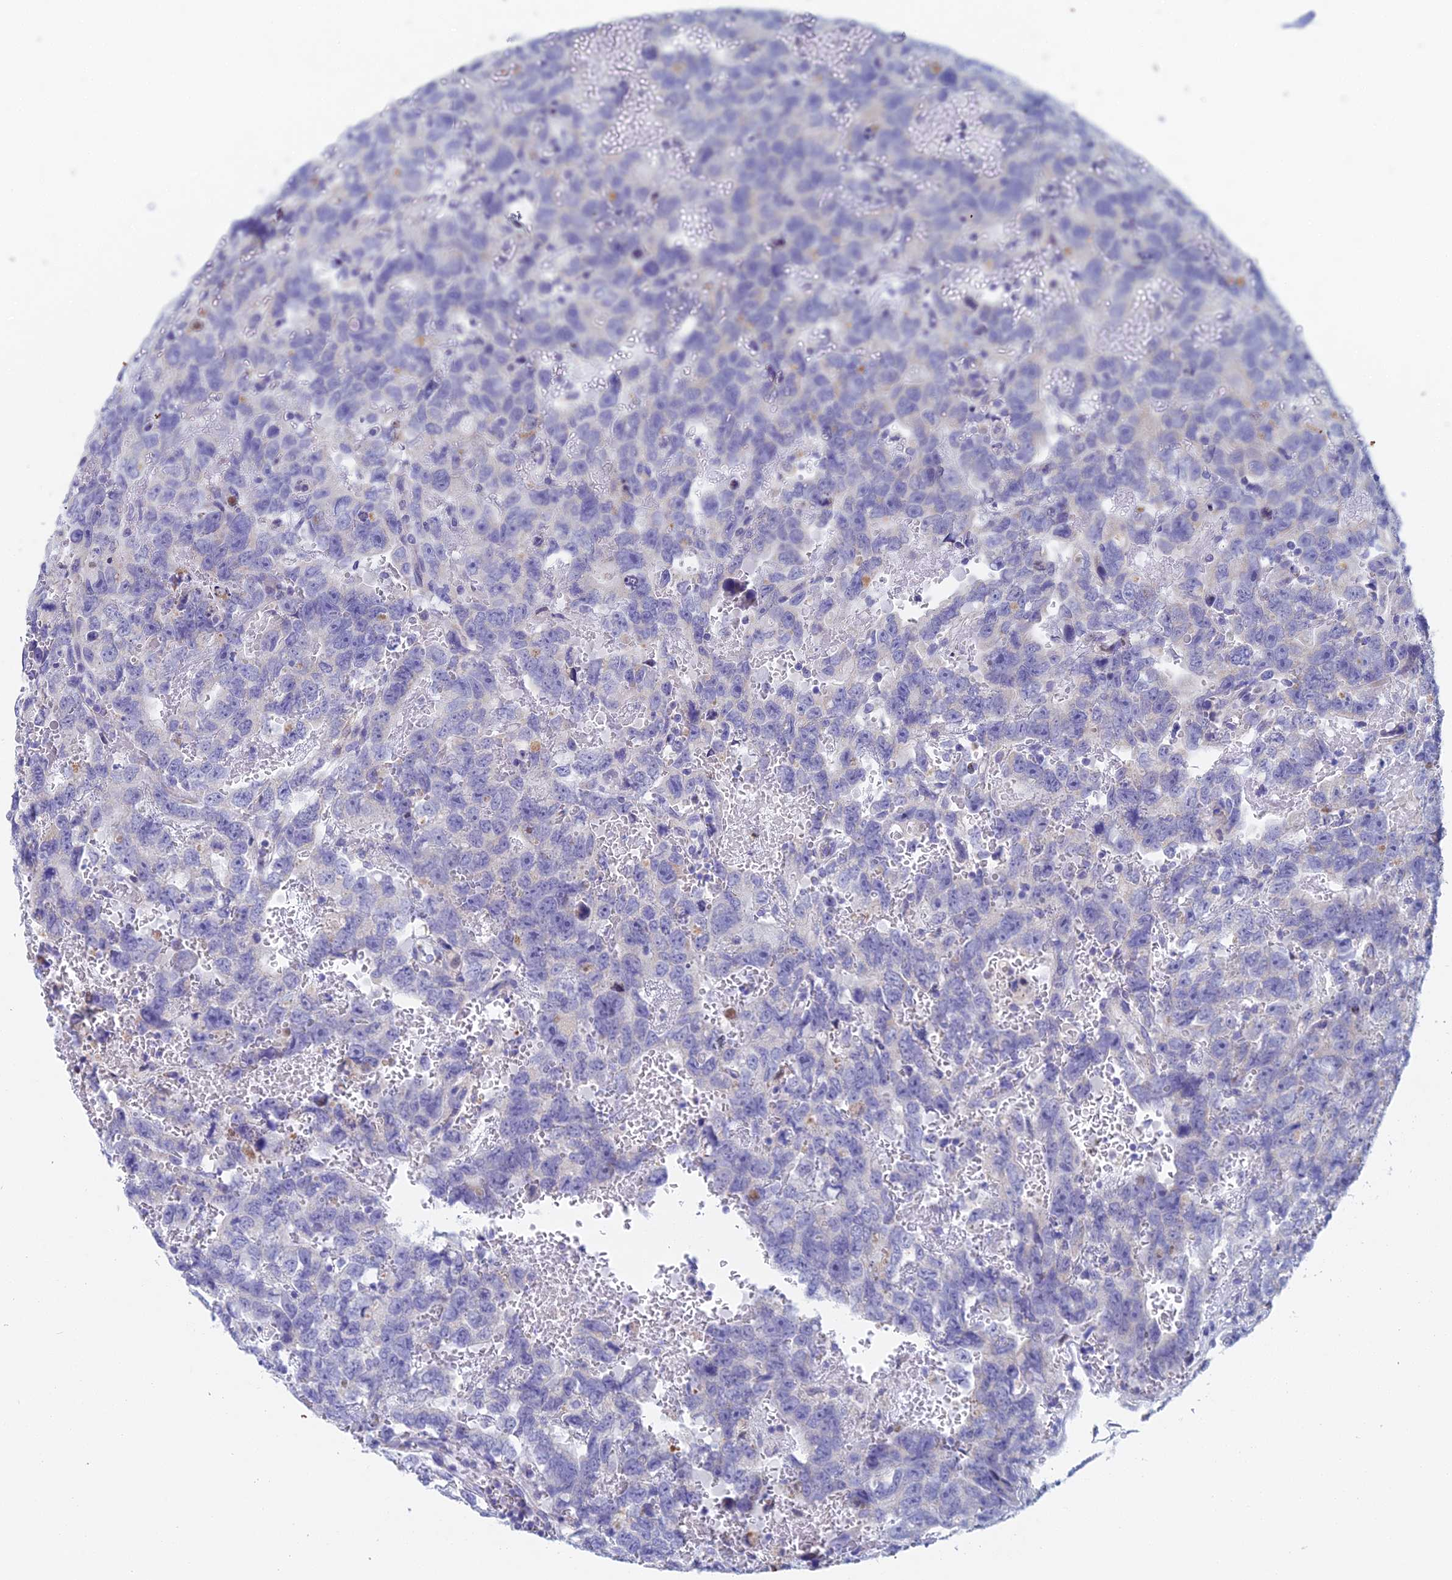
{"staining": {"intensity": "negative", "quantity": "none", "location": "none"}, "tissue": "testis cancer", "cell_type": "Tumor cells", "image_type": "cancer", "snomed": [{"axis": "morphology", "description": "Carcinoma, Embryonal, NOS"}, {"axis": "topography", "description": "Testis"}], "caption": "IHC photomicrograph of neoplastic tissue: testis cancer (embryonal carcinoma) stained with DAB (3,3'-diaminobenzidine) shows no significant protein positivity in tumor cells.", "gene": "ACSM1", "patient": {"sex": "male", "age": 45}}